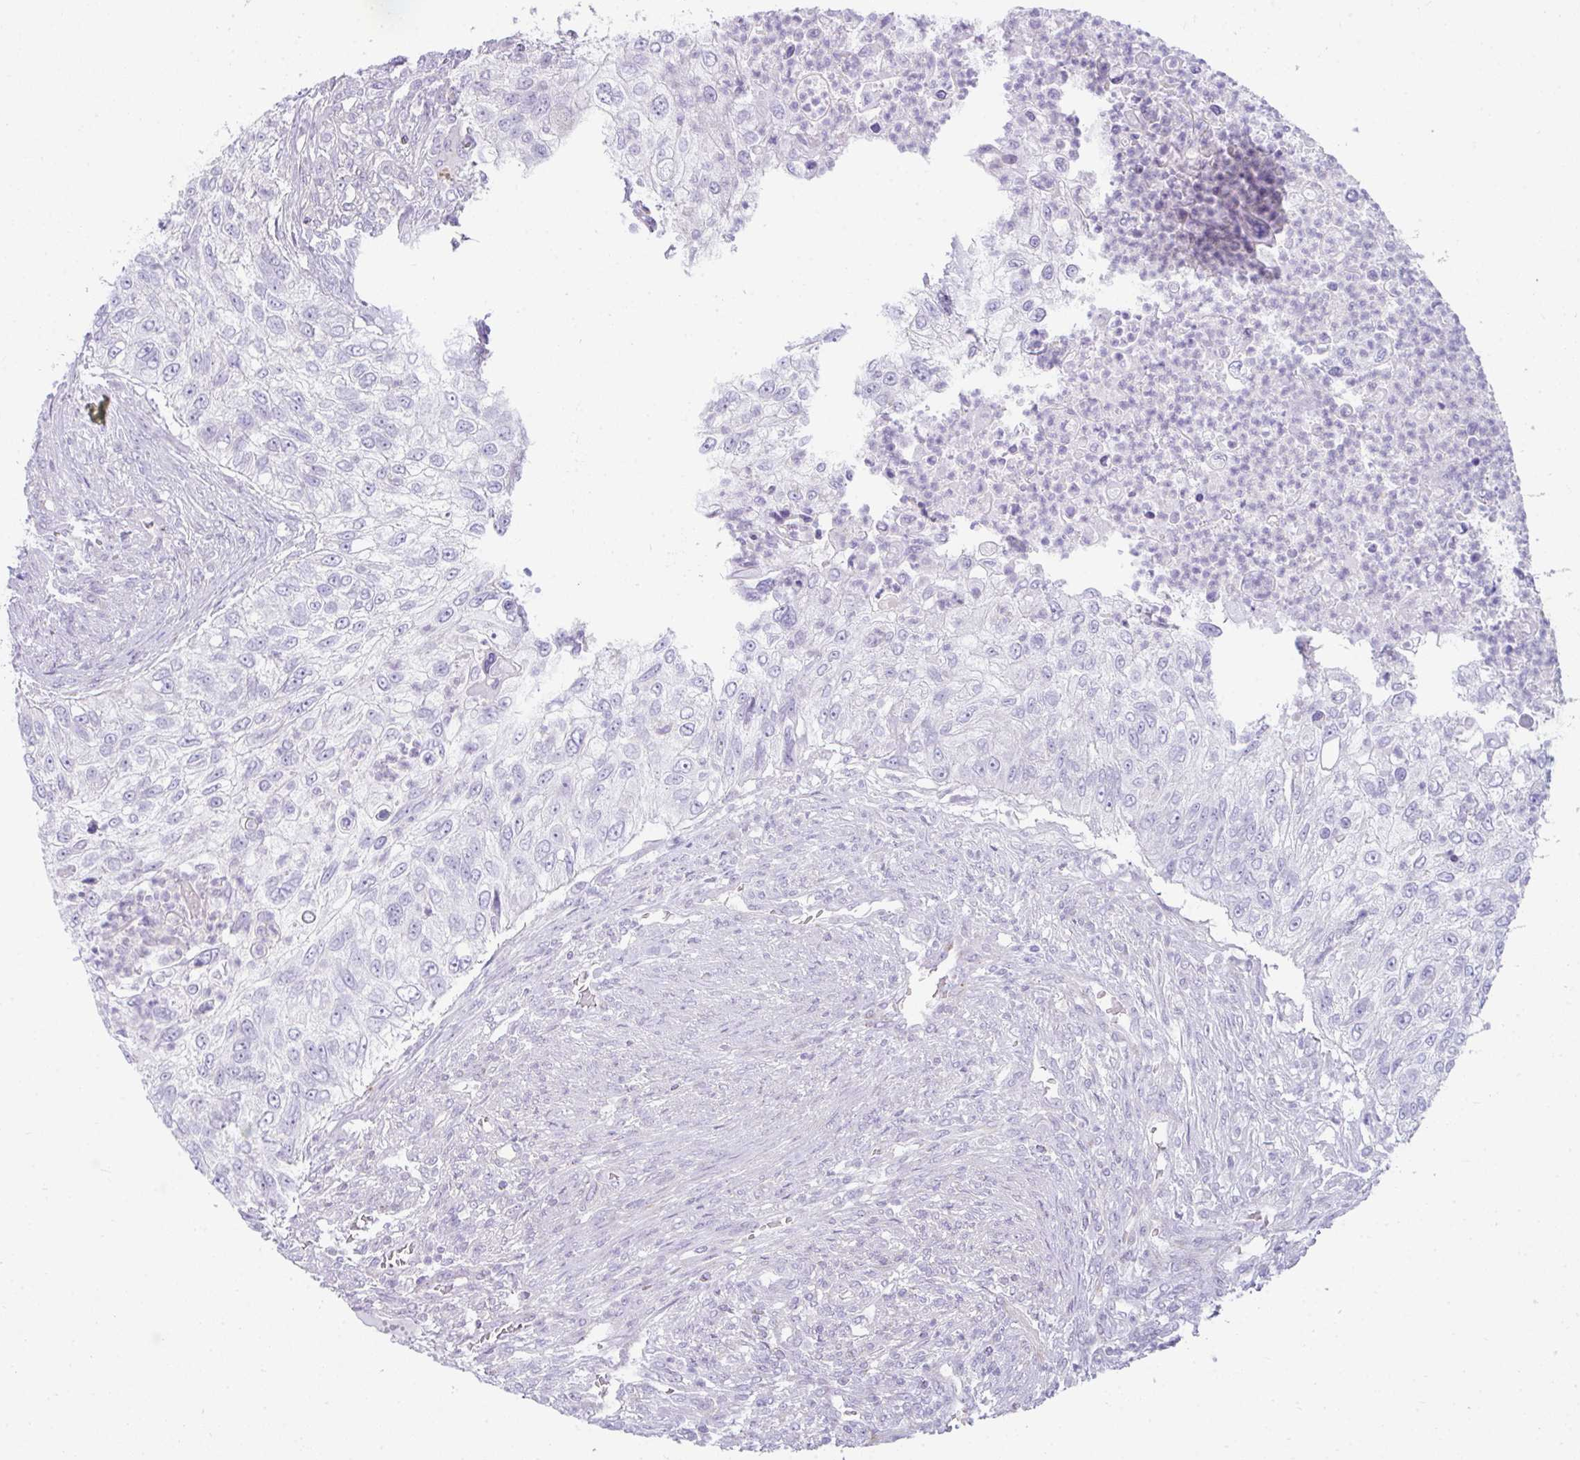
{"staining": {"intensity": "negative", "quantity": "none", "location": "none"}, "tissue": "urothelial cancer", "cell_type": "Tumor cells", "image_type": "cancer", "snomed": [{"axis": "morphology", "description": "Urothelial carcinoma, High grade"}, {"axis": "topography", "description": "Urinary bladder"}], "caption": "Immunohistochemistry (IHC) micrograph of human urothelial cancer stained for a protein (brown), which exhibits no staining in tumor cells.", "gene": "CDRT15", "patient": {"sex": "female", "age": 60}}